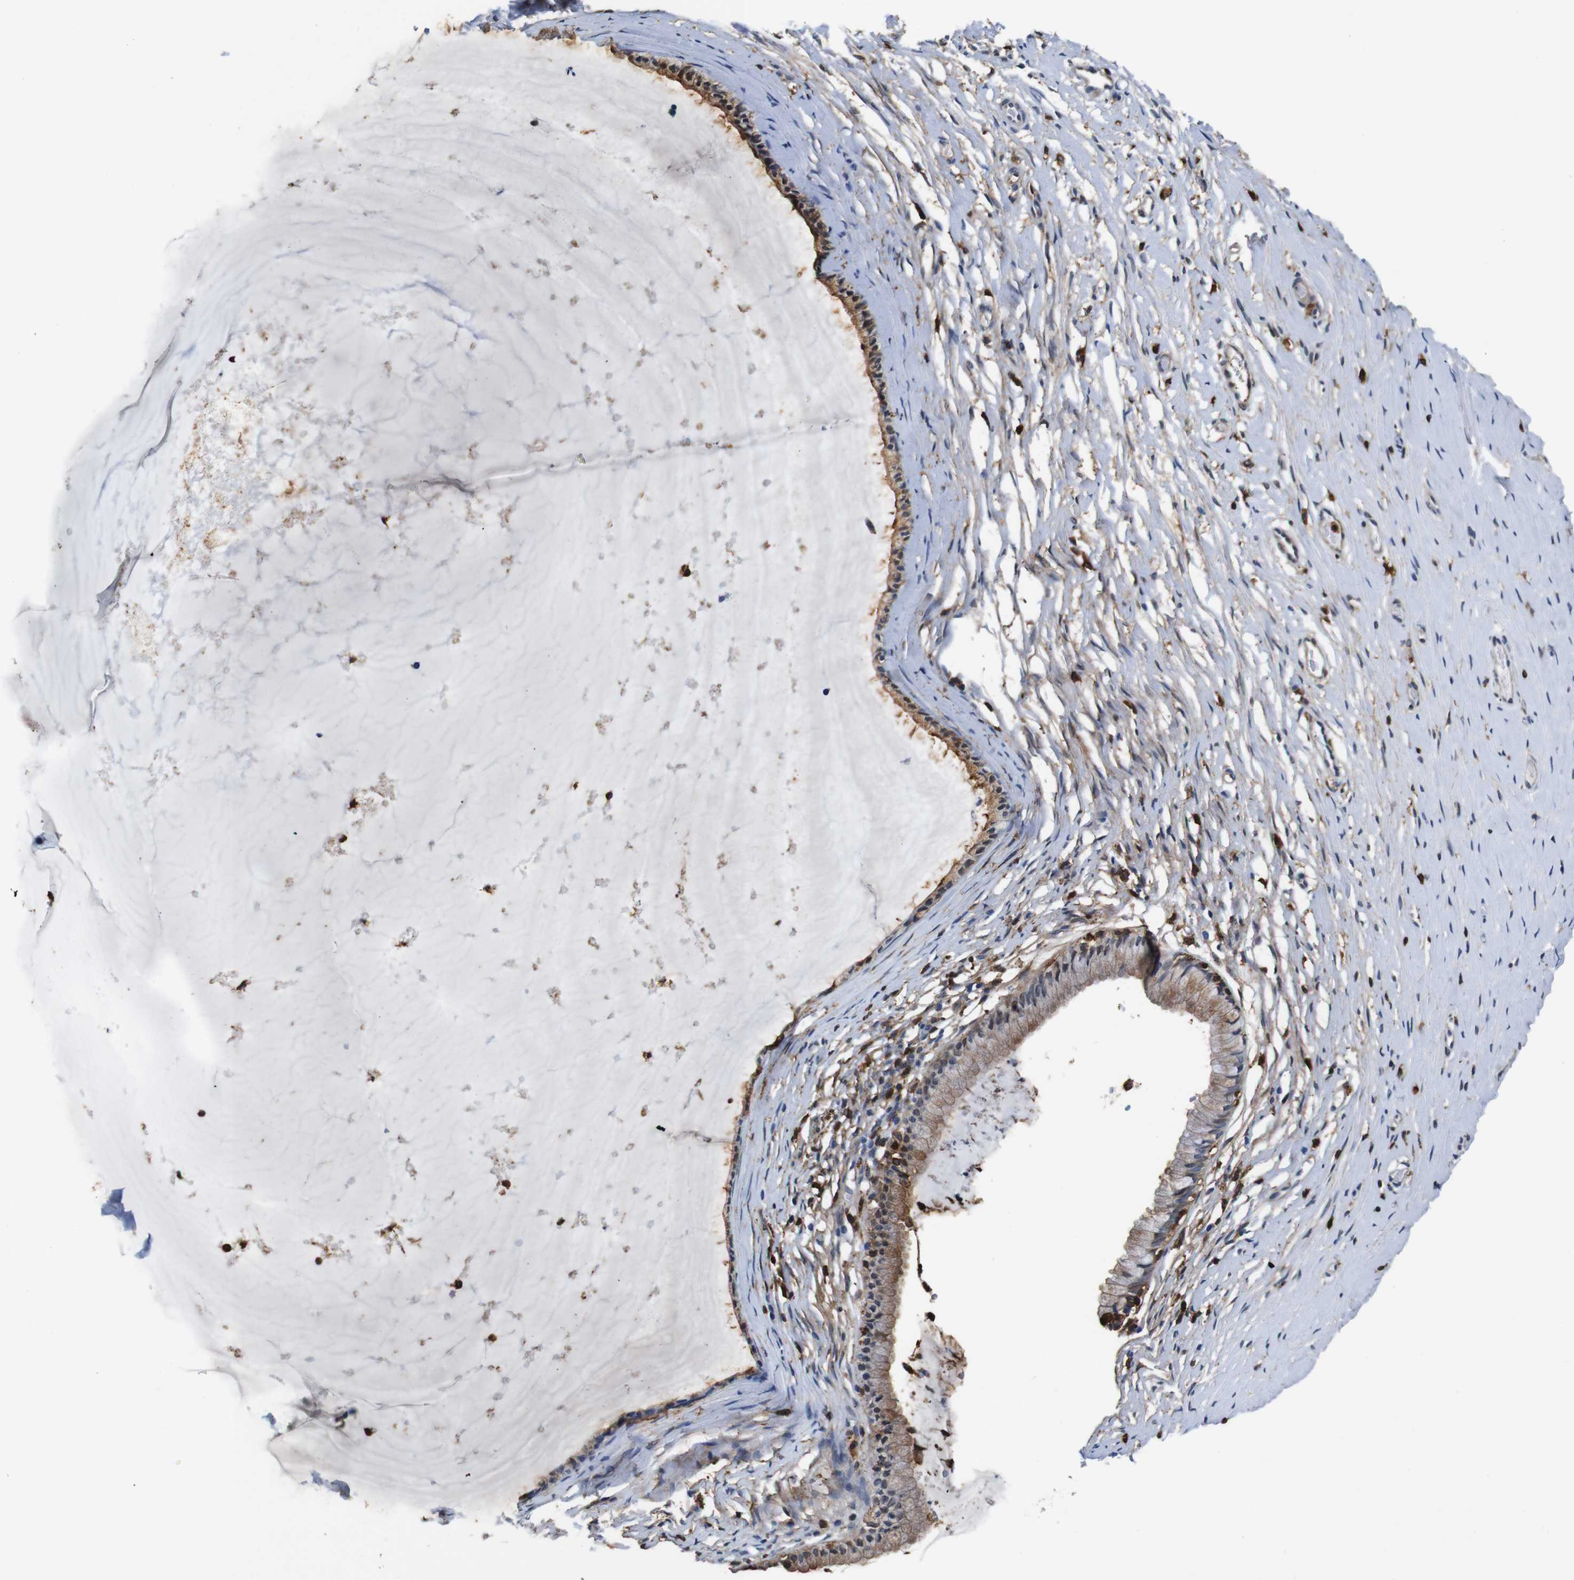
{"staining": {"intensity": "moderate", "quantity": ">75%", "location": "cytoplasmic/membranous"}, "tissue": "cervix", "cell_type": "Glandular cells", "image_type": "normal", "snomed": [{"axis": "morphology", "description": "Normal tissue, NOS"}, {"axis": "topography", "description": "Cervix"}], "caption": "An image of human cervix stained for a protein demonstrates moderate cytoplasmic/membranous brown staining in glandular cells. Nuclei are stained in blue.", "gene": "ANXA1", "patient": {"sex": "female", "age": 39}}